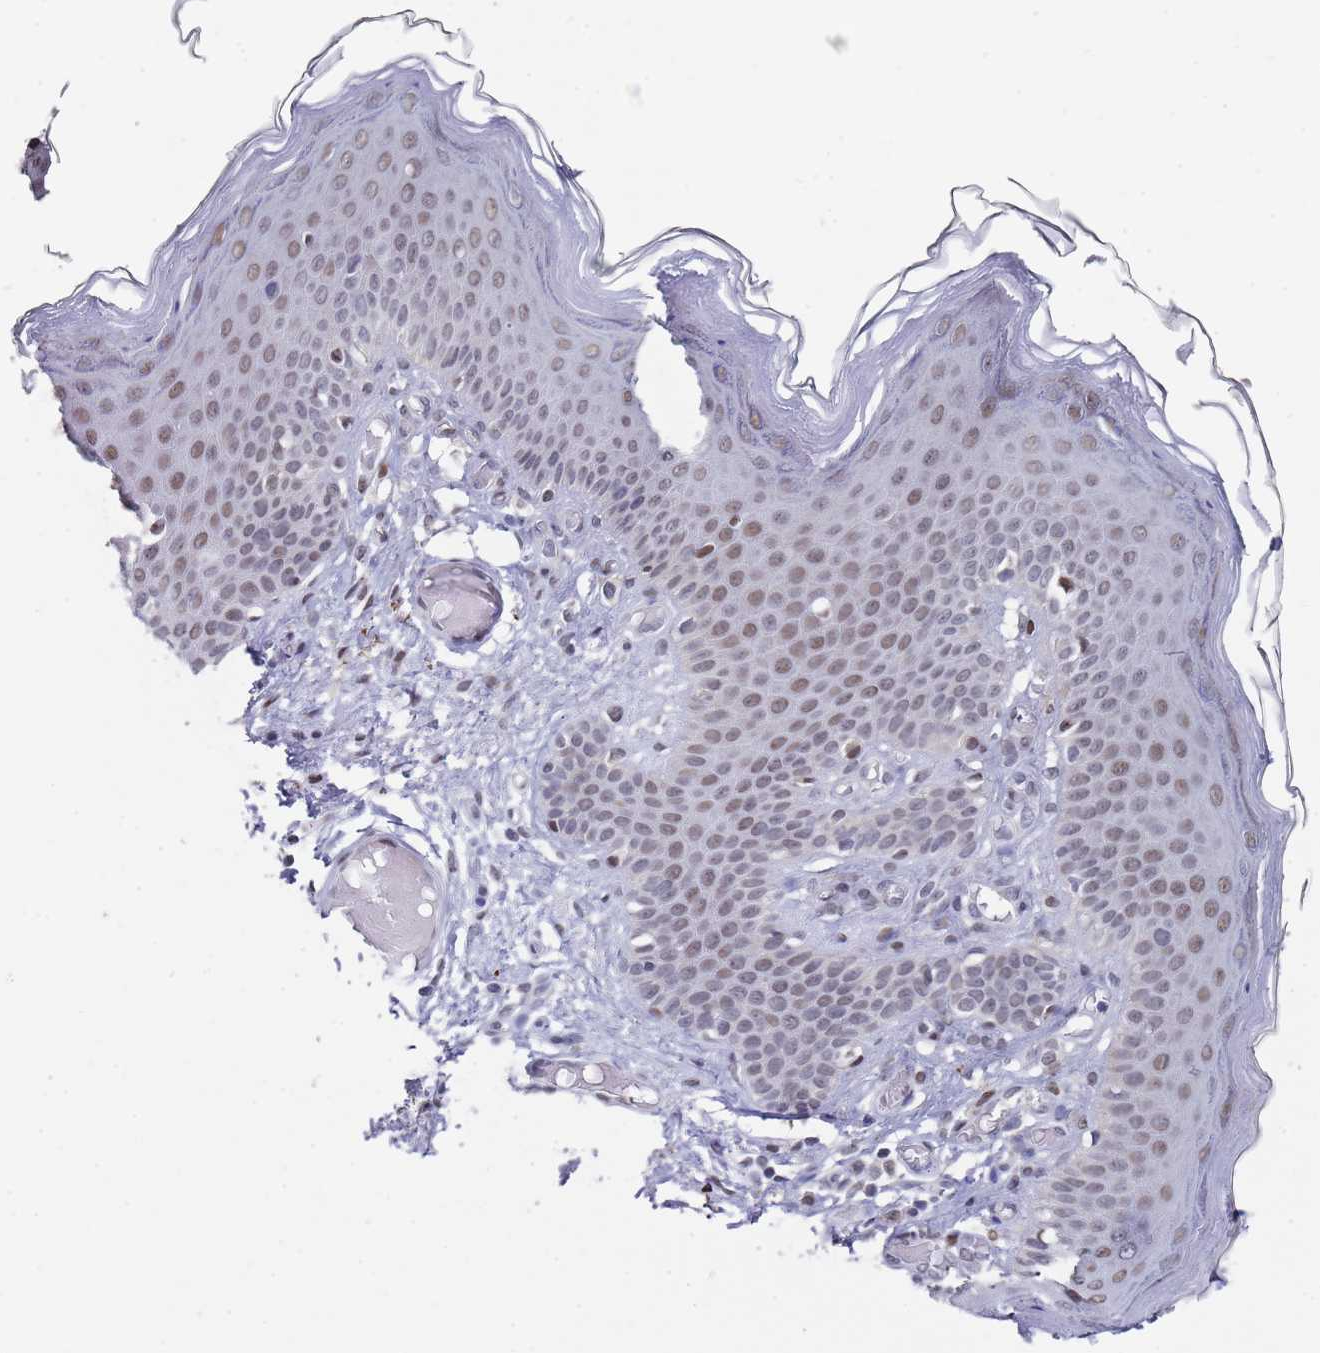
{"staining": {"intensity": "moderate", "quantity": "25%-75%", "location": "nuclear"}, "tissue": "skin", "cell_type": "Epidermal cells", "image_type": "normal", "snomed": [{"axis": "morphology", "description": "Normal tissue, NOS"}, {"axis": "topography", "description": "Anal"}], "caption": "Moderate nuclear positivity is present in approximately 25%-75% of epidermal cells in unremarkable skin. Using DAB (3,3'-diaminobenzidine) (brown) and hematoxylin (blue) stains, captured at high magnification using brightfield microscopy.", "gene": "COPS6", "patient": {"sex": "female", "age": 40}}